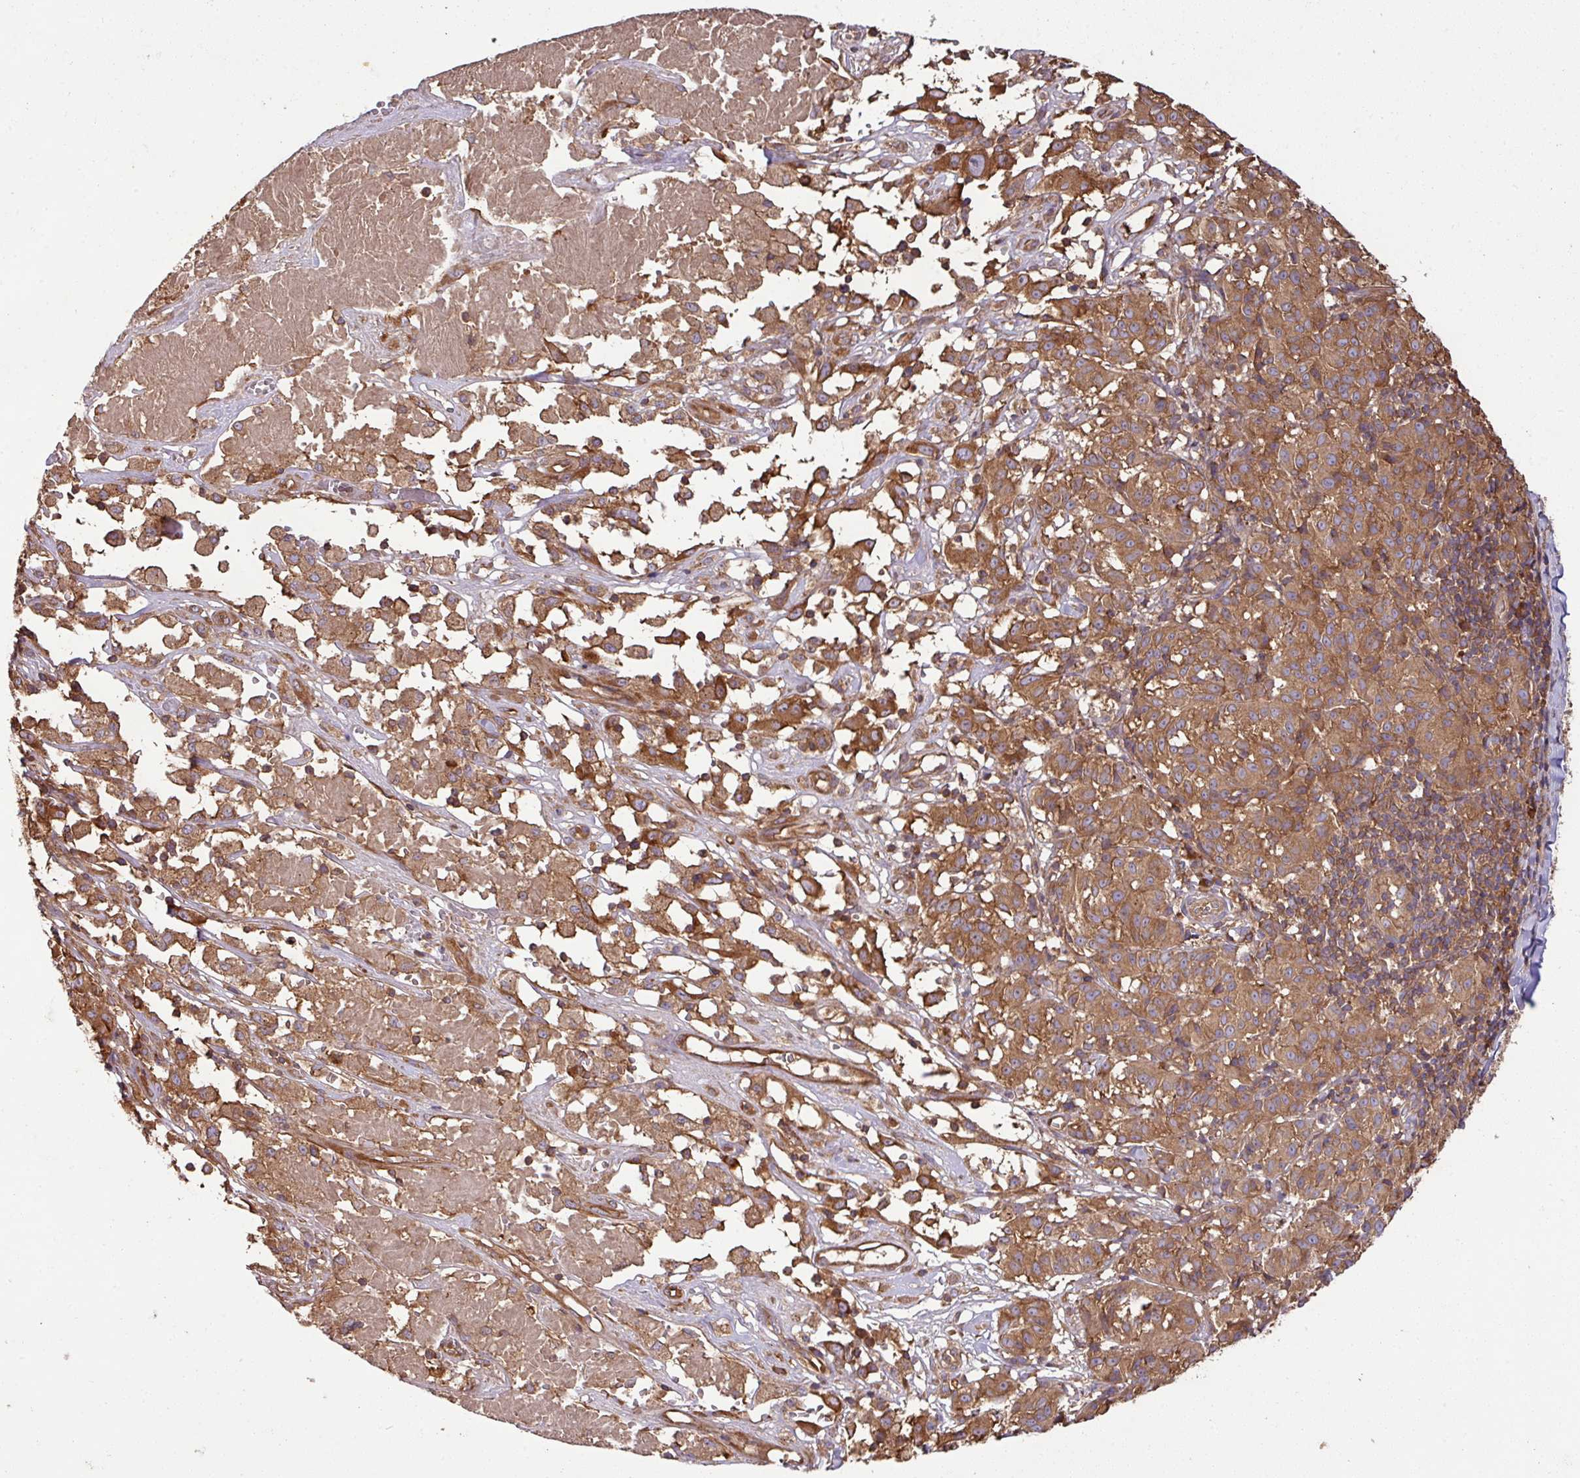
{"staining": {"intensity": "moderate", "quantity": ">75%", "location": "cytoplasmic/membranous"}, "tissue": "melanoma", "cell_type": "Tumor cells", "image_type": "cancer", "snomed": [{"axis": "morphology", "description": "Malignant melanoma, NOS"}, {"axis": "topography", "description": "Skin"}], "caption": "The histopathology image shows a brown stain indicating the presence of a protein in the cytoplasmic/membranous of tumor cells in melanoma.", "gene": "GSPT1", "patient": {"sex": "female", "age": 72}}